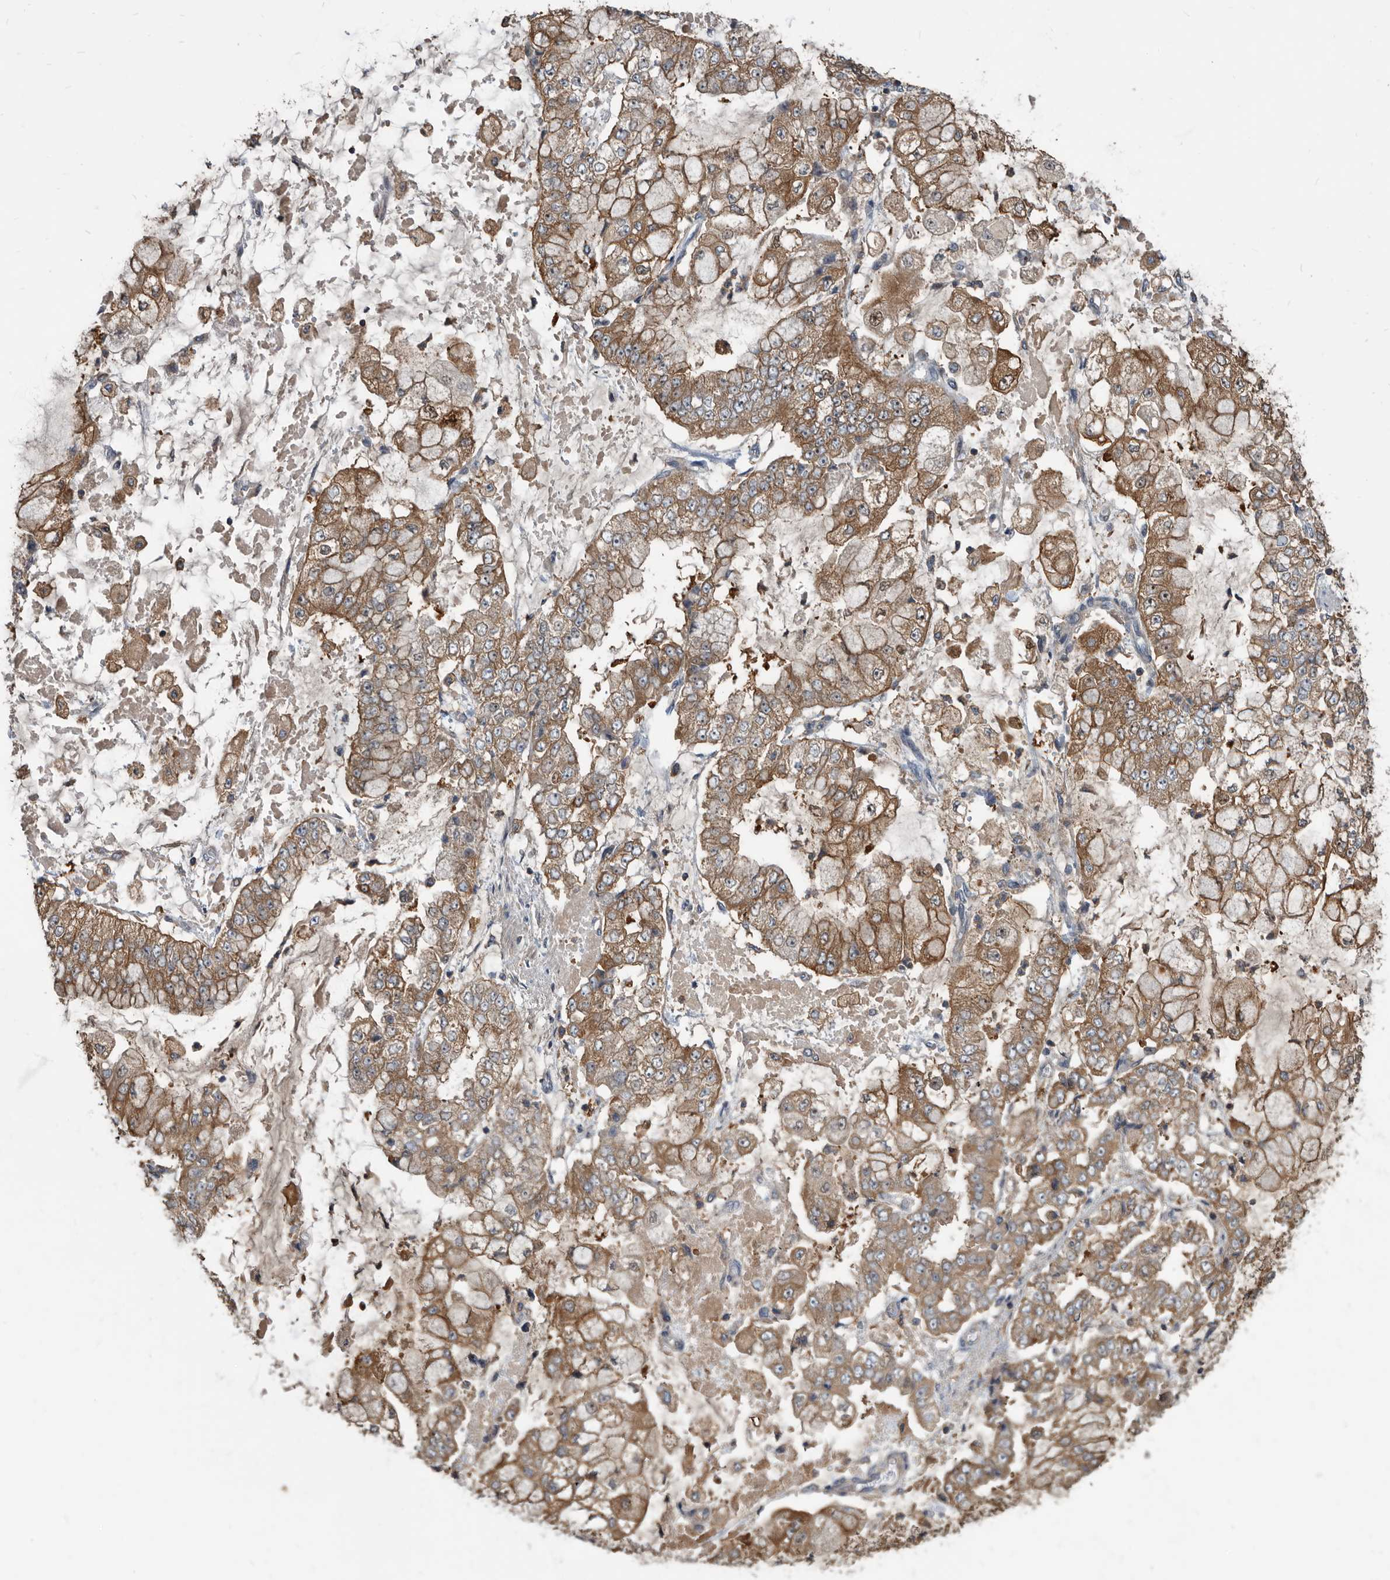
{"staining": {"intensity": "moderate", "quantity": ">75%", "location": "cytoplasmic/membranous"}, "tissue": "stomach cancer", "cell_type": "Tumor cells", "image_type": "cancer", "snomed": [{"axis": "morphology", "description": "Adenocarcinoma, NOS"}, {"axis": "topography", "description": "Stomach"}], "caption": "Immunohistochemical staining of adenocarcinoma (stomach) shows medium levels of moderate cytoplasmic/membranous protein staining in about >75% of tumor cells.", "gene": "APEH", "patient": {"sex": "male", "age": 76}}